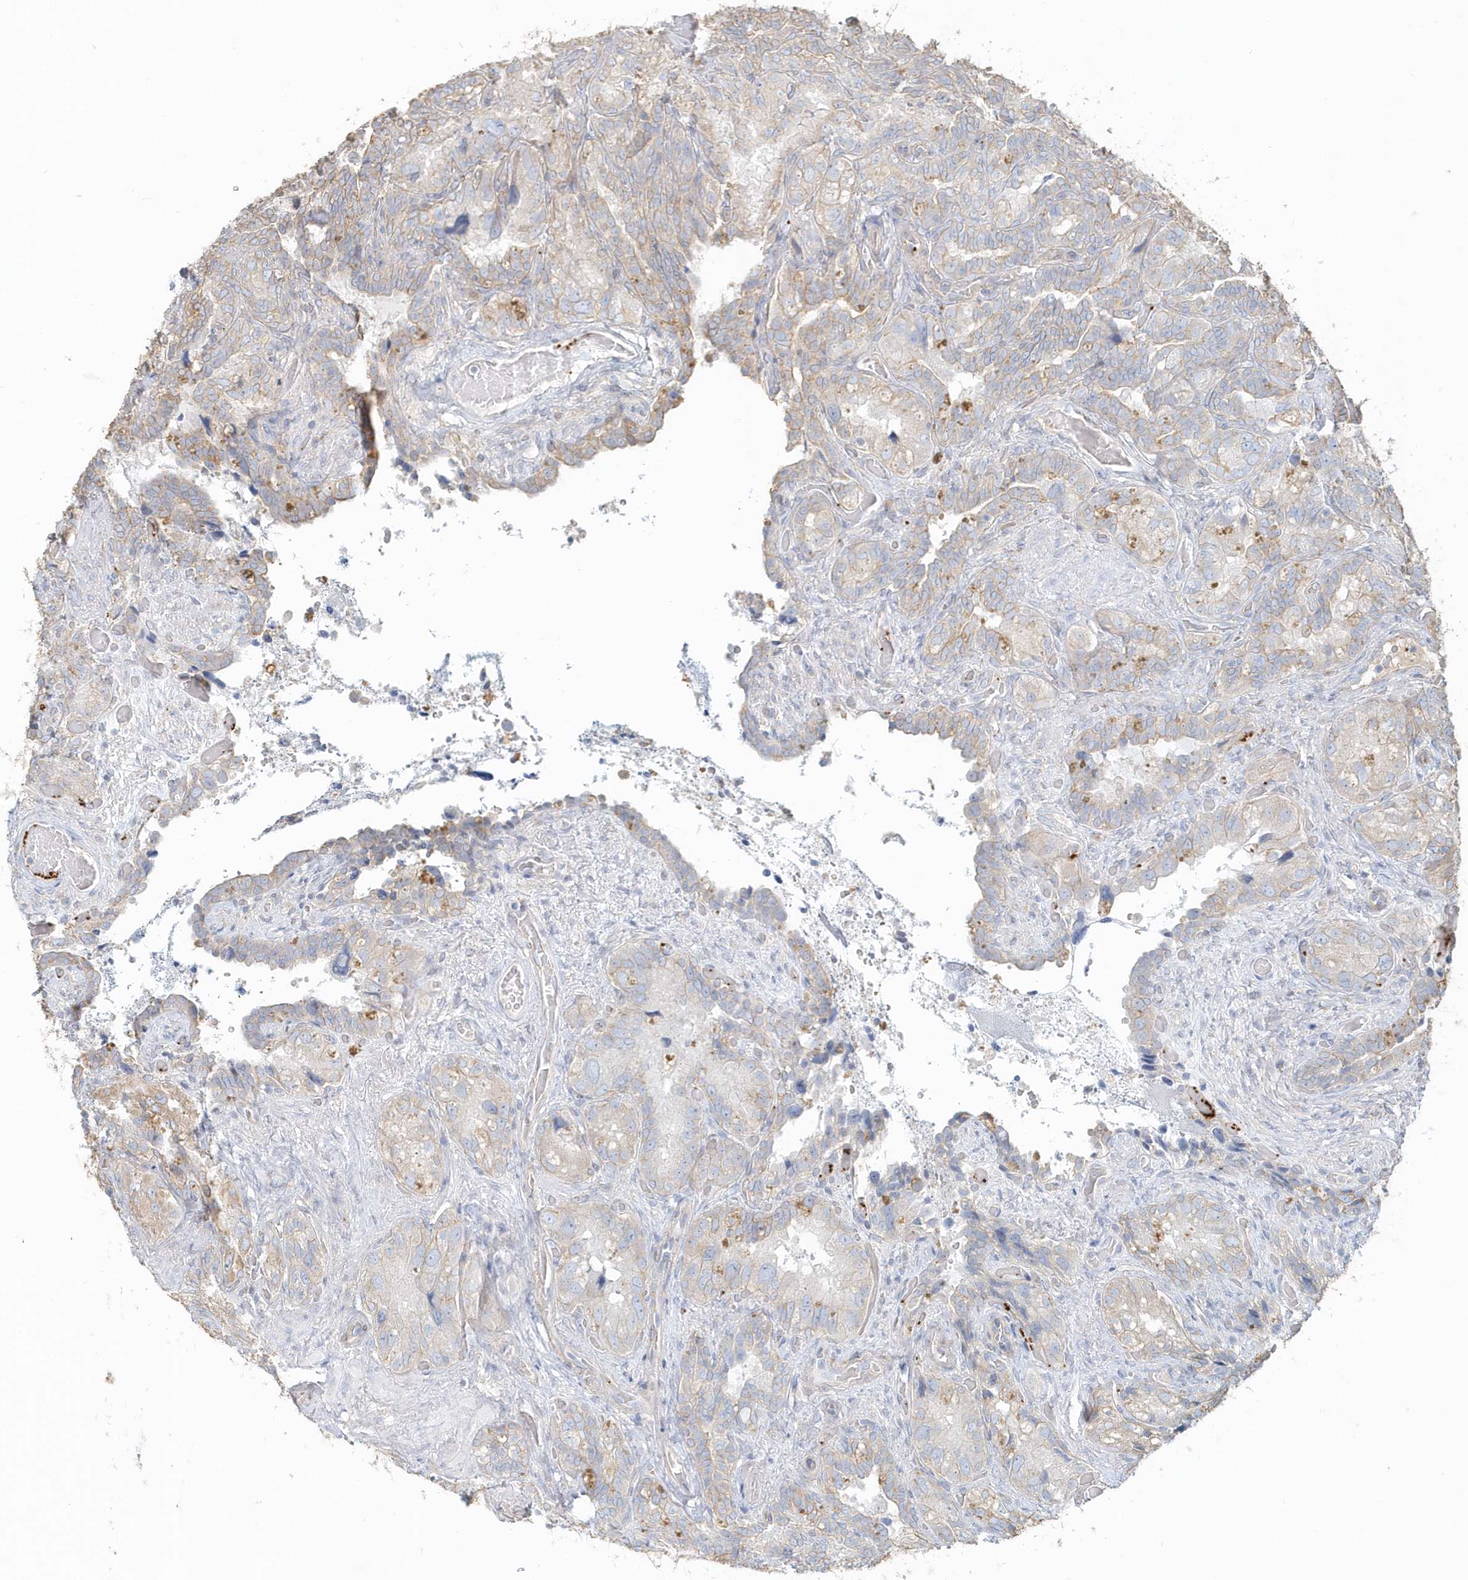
{"staining": {"intensity": "moderate", "quantity": "<25%", "location": "cytoplasmic/membranous"}, "tissue": "seminal vesicle", "cell_type": "Glandular cells", "image_type": "normal", "snomed": [{"axis": "morphology", "description": "Normal tissue, NOS"}, {"axis": "topography", "description": "Seminal veicle"}, {"axis": "topography", "description": "Peripheral nerve tissue"}], "caption": "The micrograph displays immunohistochemical staining of benign seminal vesicle. There is moderate cytoplasmic/membranous staining is appreciated in about <25% of glandular cells.", "gene": "MMRN1", "patient": {"sex": "male", "age": 67}}